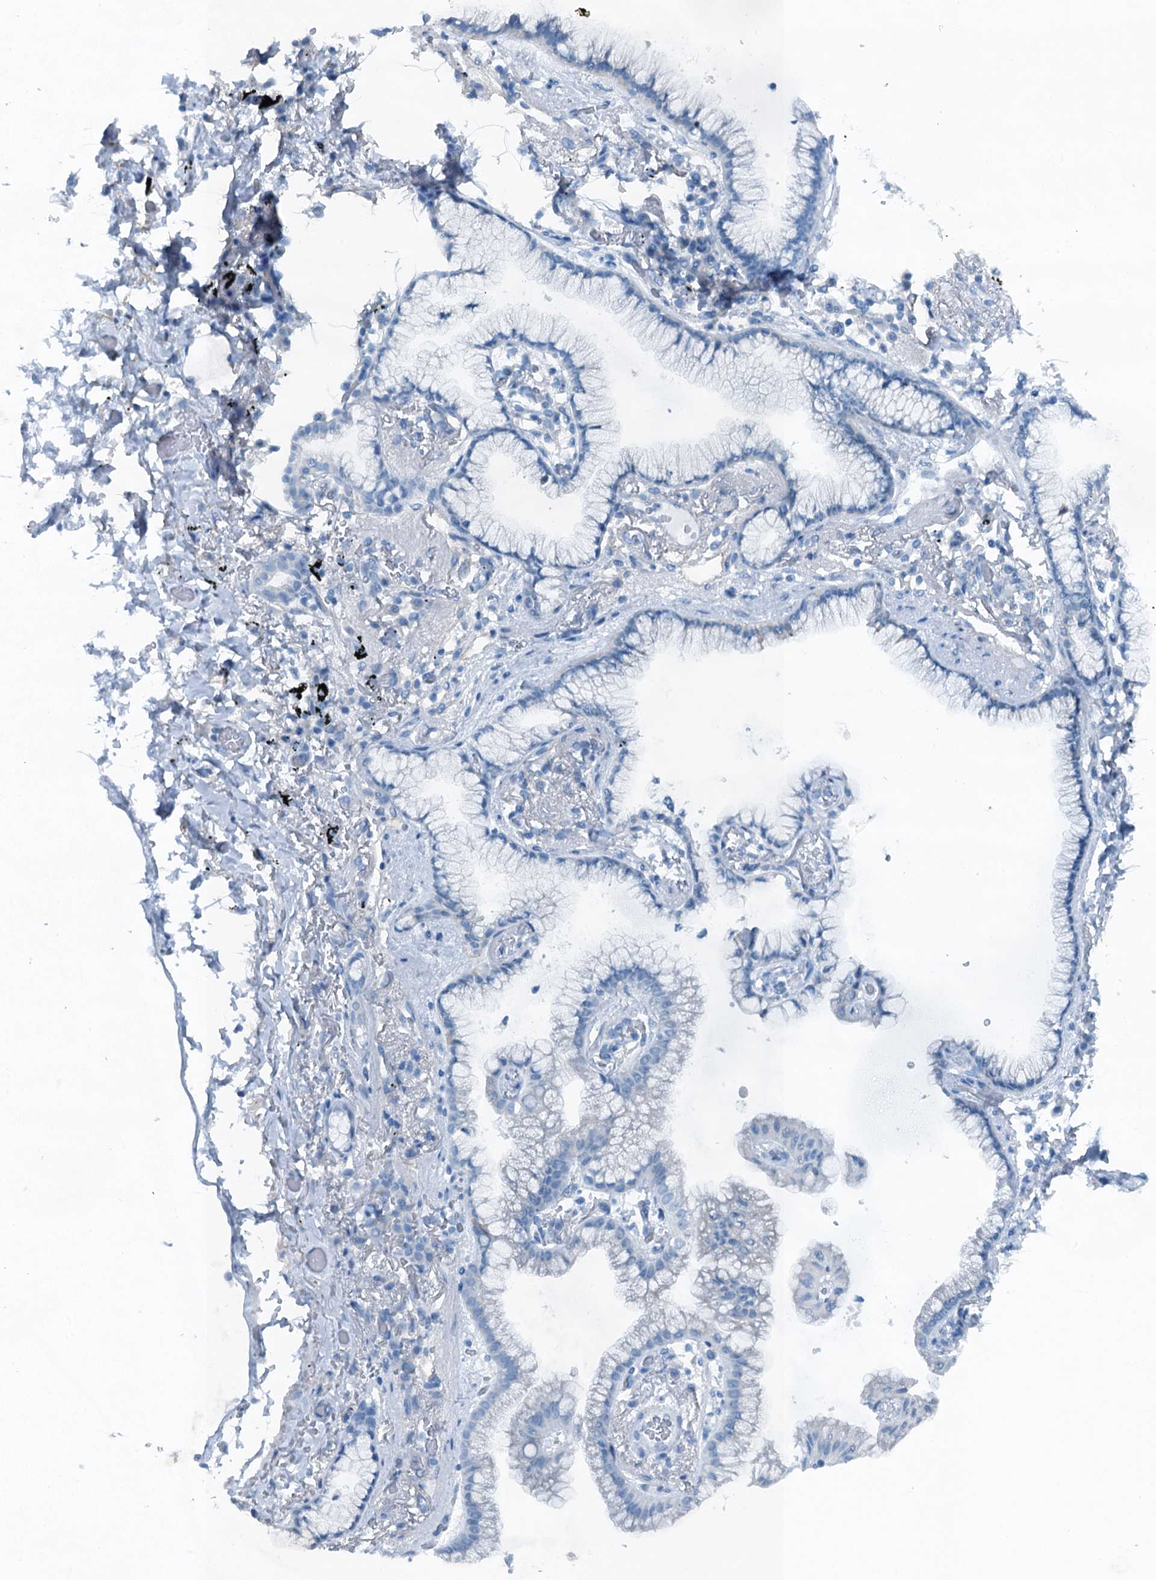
{"staining": {"intensity": "negative", "quantity": "none", "location": "none"}, "tissue": "lung cancer", "cell_type": "Tumor cells", "image_type": "cancer", "snomed": [{"axis": "morphology", "description": "Adenocarcinoma, NOS"}, {"axis": "topography", "description": "Lung"}], "caption": "High power microscopy micrograph of an IHC histopathology image of lung adenocarcinoma, revealing no significant positivity in tumor cells.", "gene": "TMOD2", "patient": {"sex": "female", "age": 70}}